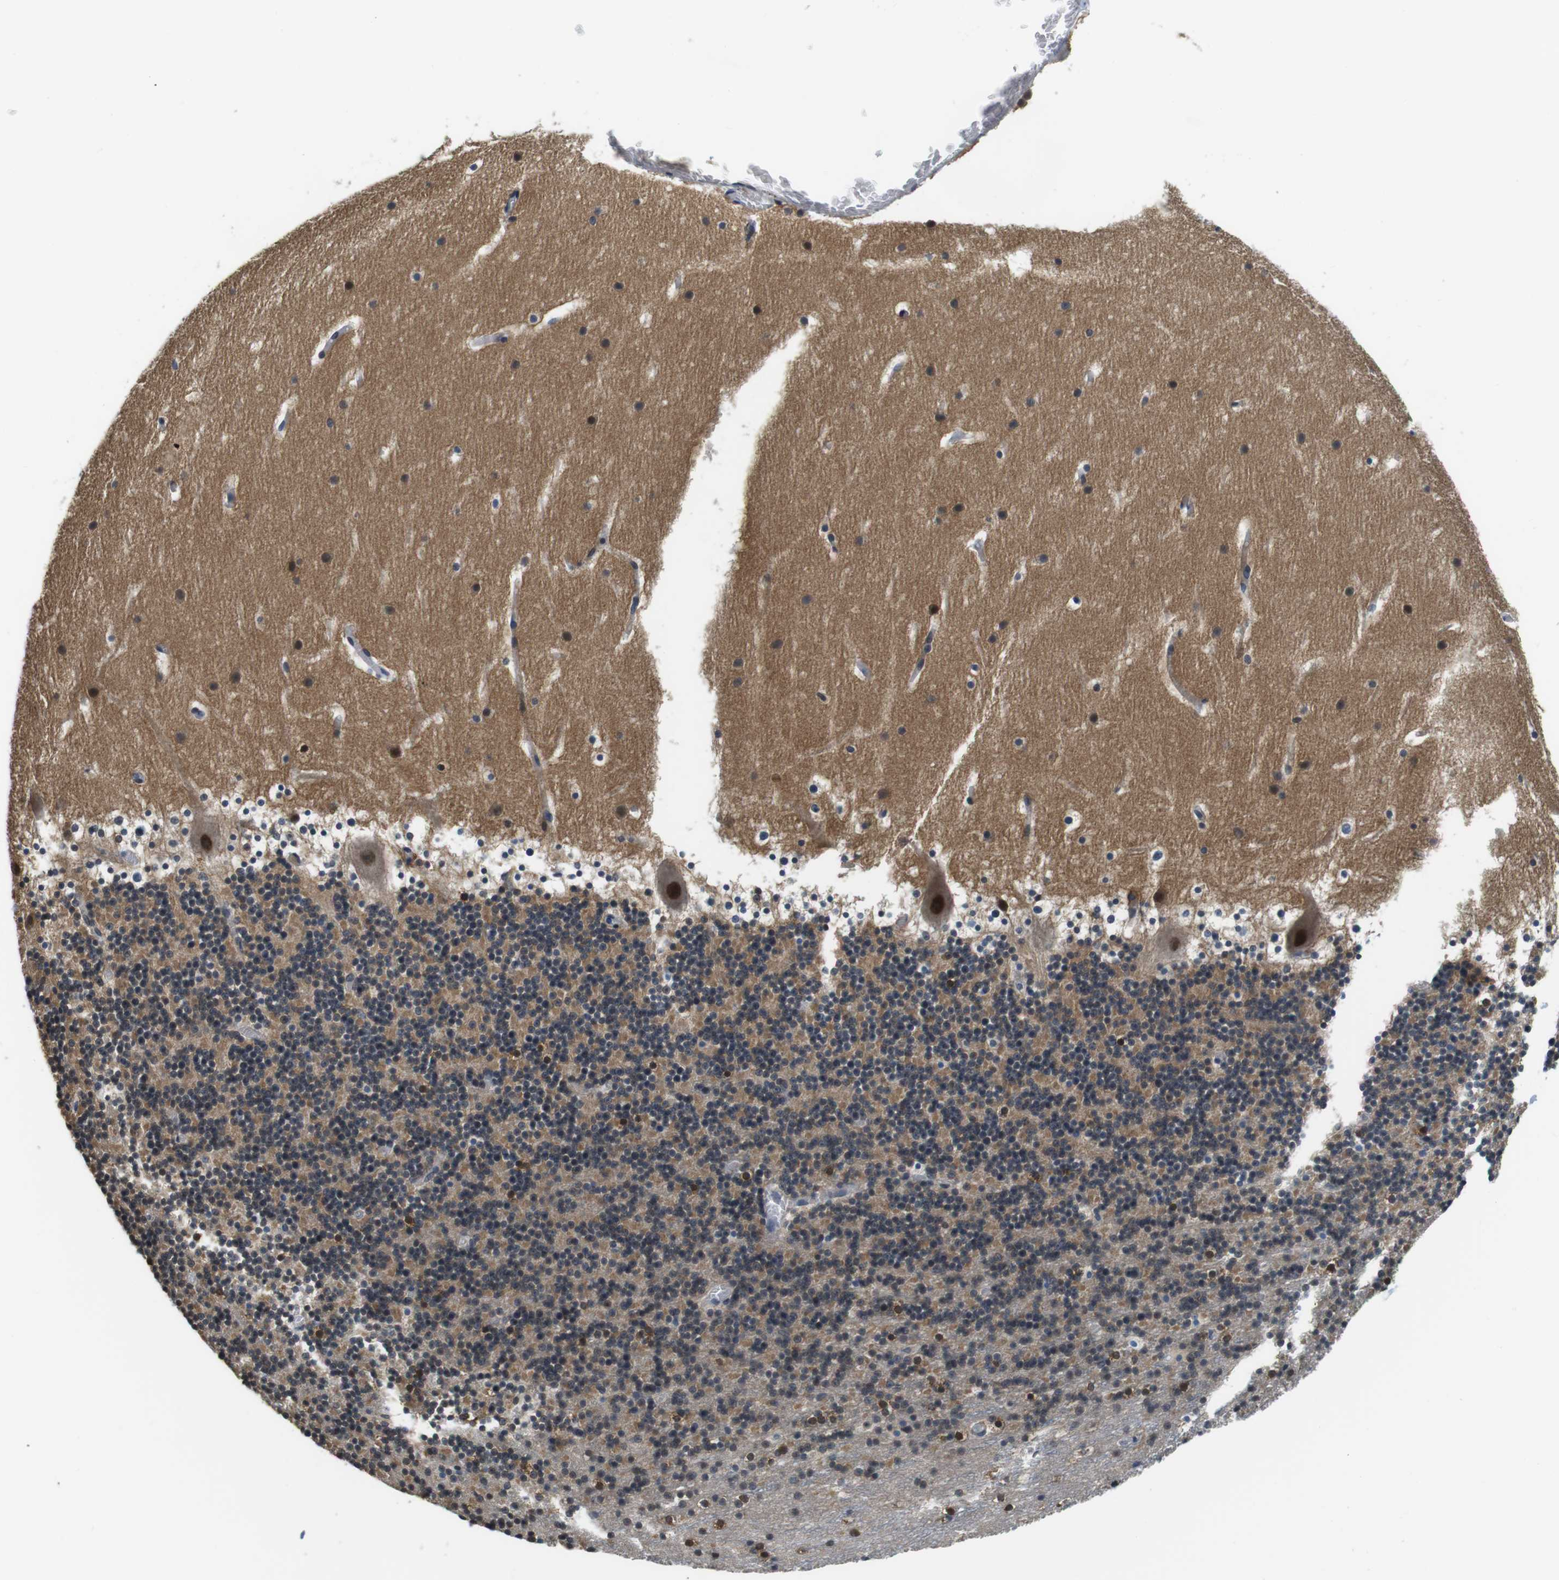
{"staining": {"intensity": "moderate", "quantity": ">75%", "location": "cytoplasmic/membranous,nuclear"}, "tissue": "cerebellum", "cell_type": "Cells in granular layer", "image_type": "normal", "snomed": [{"axis": "morphology", "description": "Normal tissue, NOS"}, {"axis": "topography", "description": "Cerebellum"}], "caption": "Immunohistochemistry image of normal cerebellum: human cerebellum stained using immunohistochemistry demonstrates medium levels of moderate protein expression localized specifically in the cytoplasmic/membranous,nuclear of cells in granular layer, appearing as a cytoplasmic/membranous,nuclear brown color.", "gene": "CD163L1", "patient": {"sex": "male", "age": 45}}